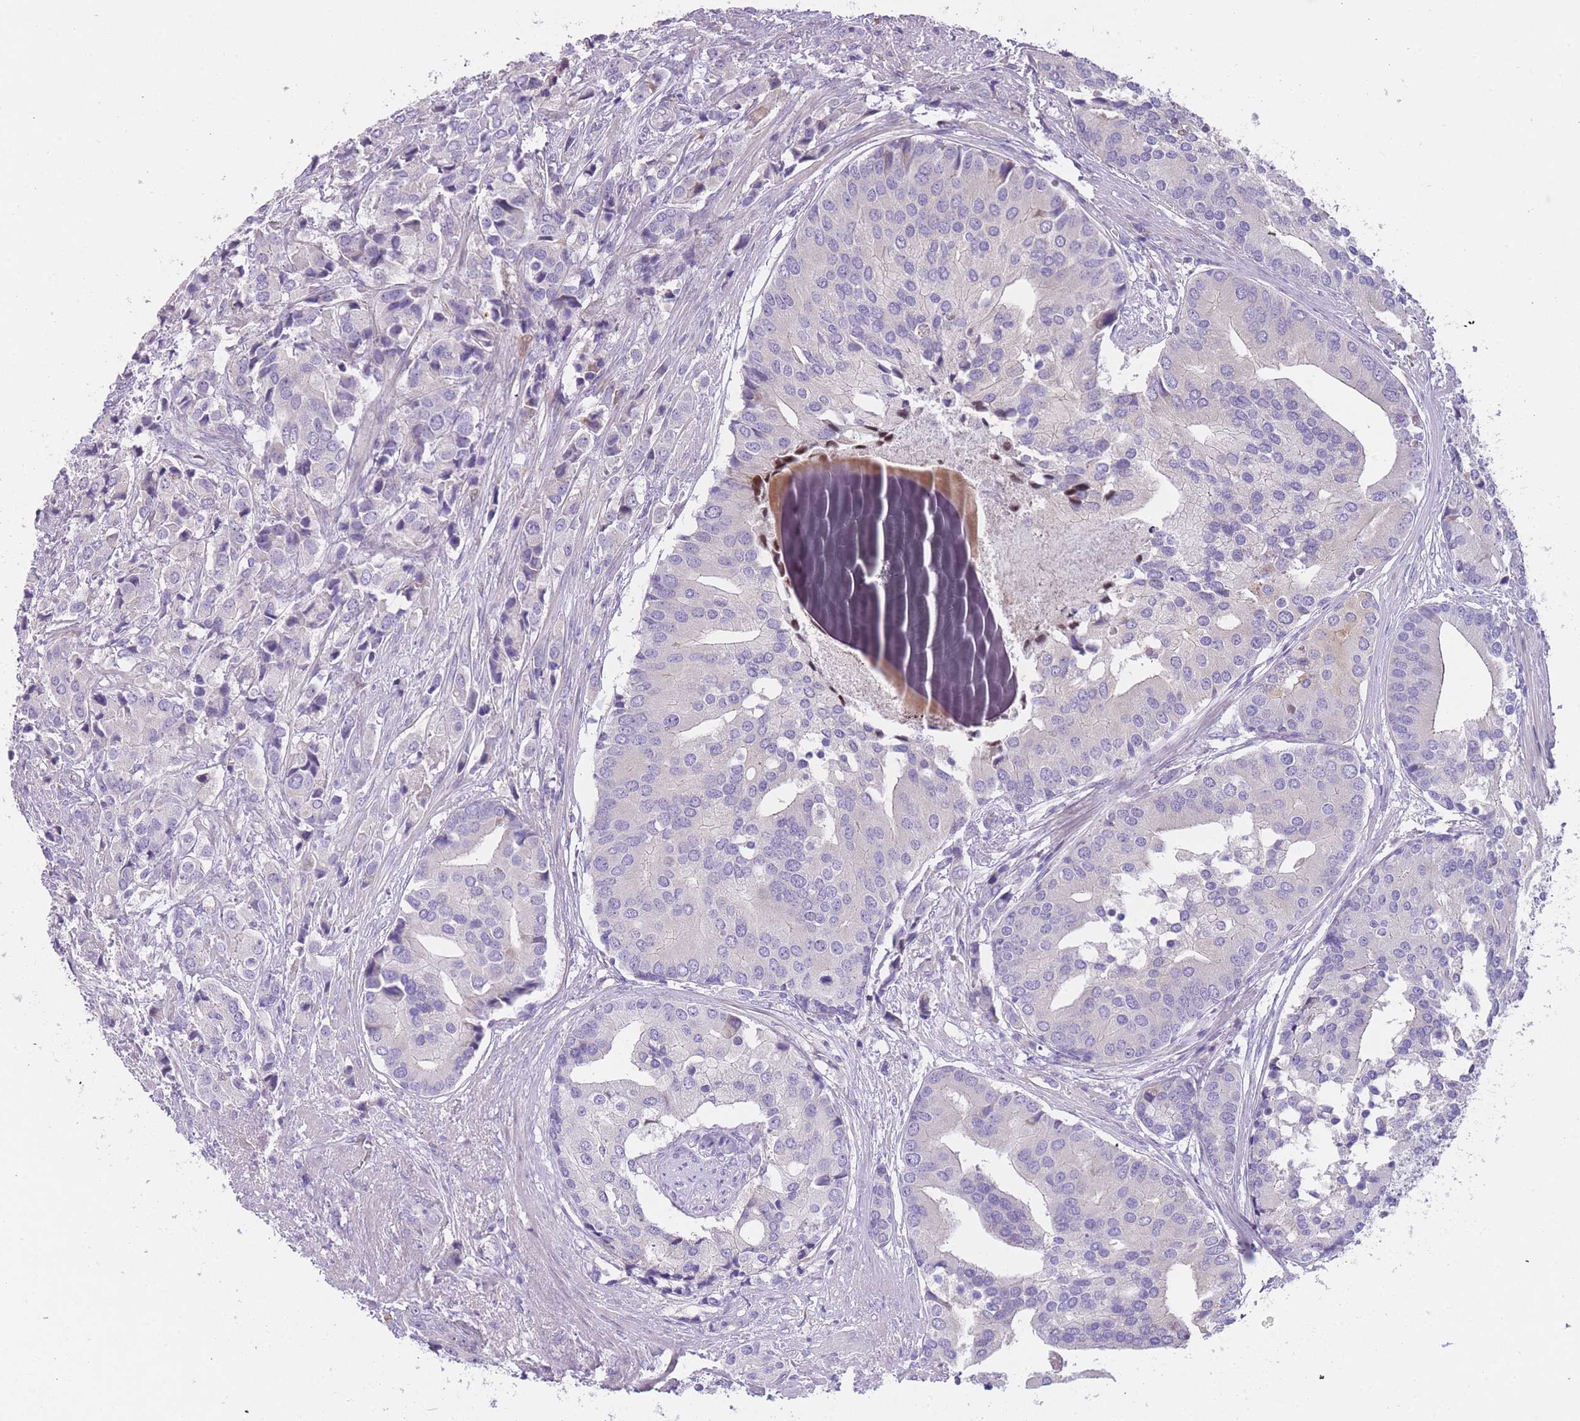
{"staining": {"intensity": "negative", "quantity": "none", "location": "none"}, "tissue": "prostate cancer", "cell_type": "Tumor cells", "image_type": "cancer", "snomed": [{"axis": "morphology", "description": "Adenocarcinoma, High grade"}, {"axis": "topography", "description": "Prostate"}], "caption": "An image of human prostate adenocarcinoma (high-grade) is negative for staining in tumor cells.", "gene": "IMPG1", "patient": {"sex": "male", "age": 62}}